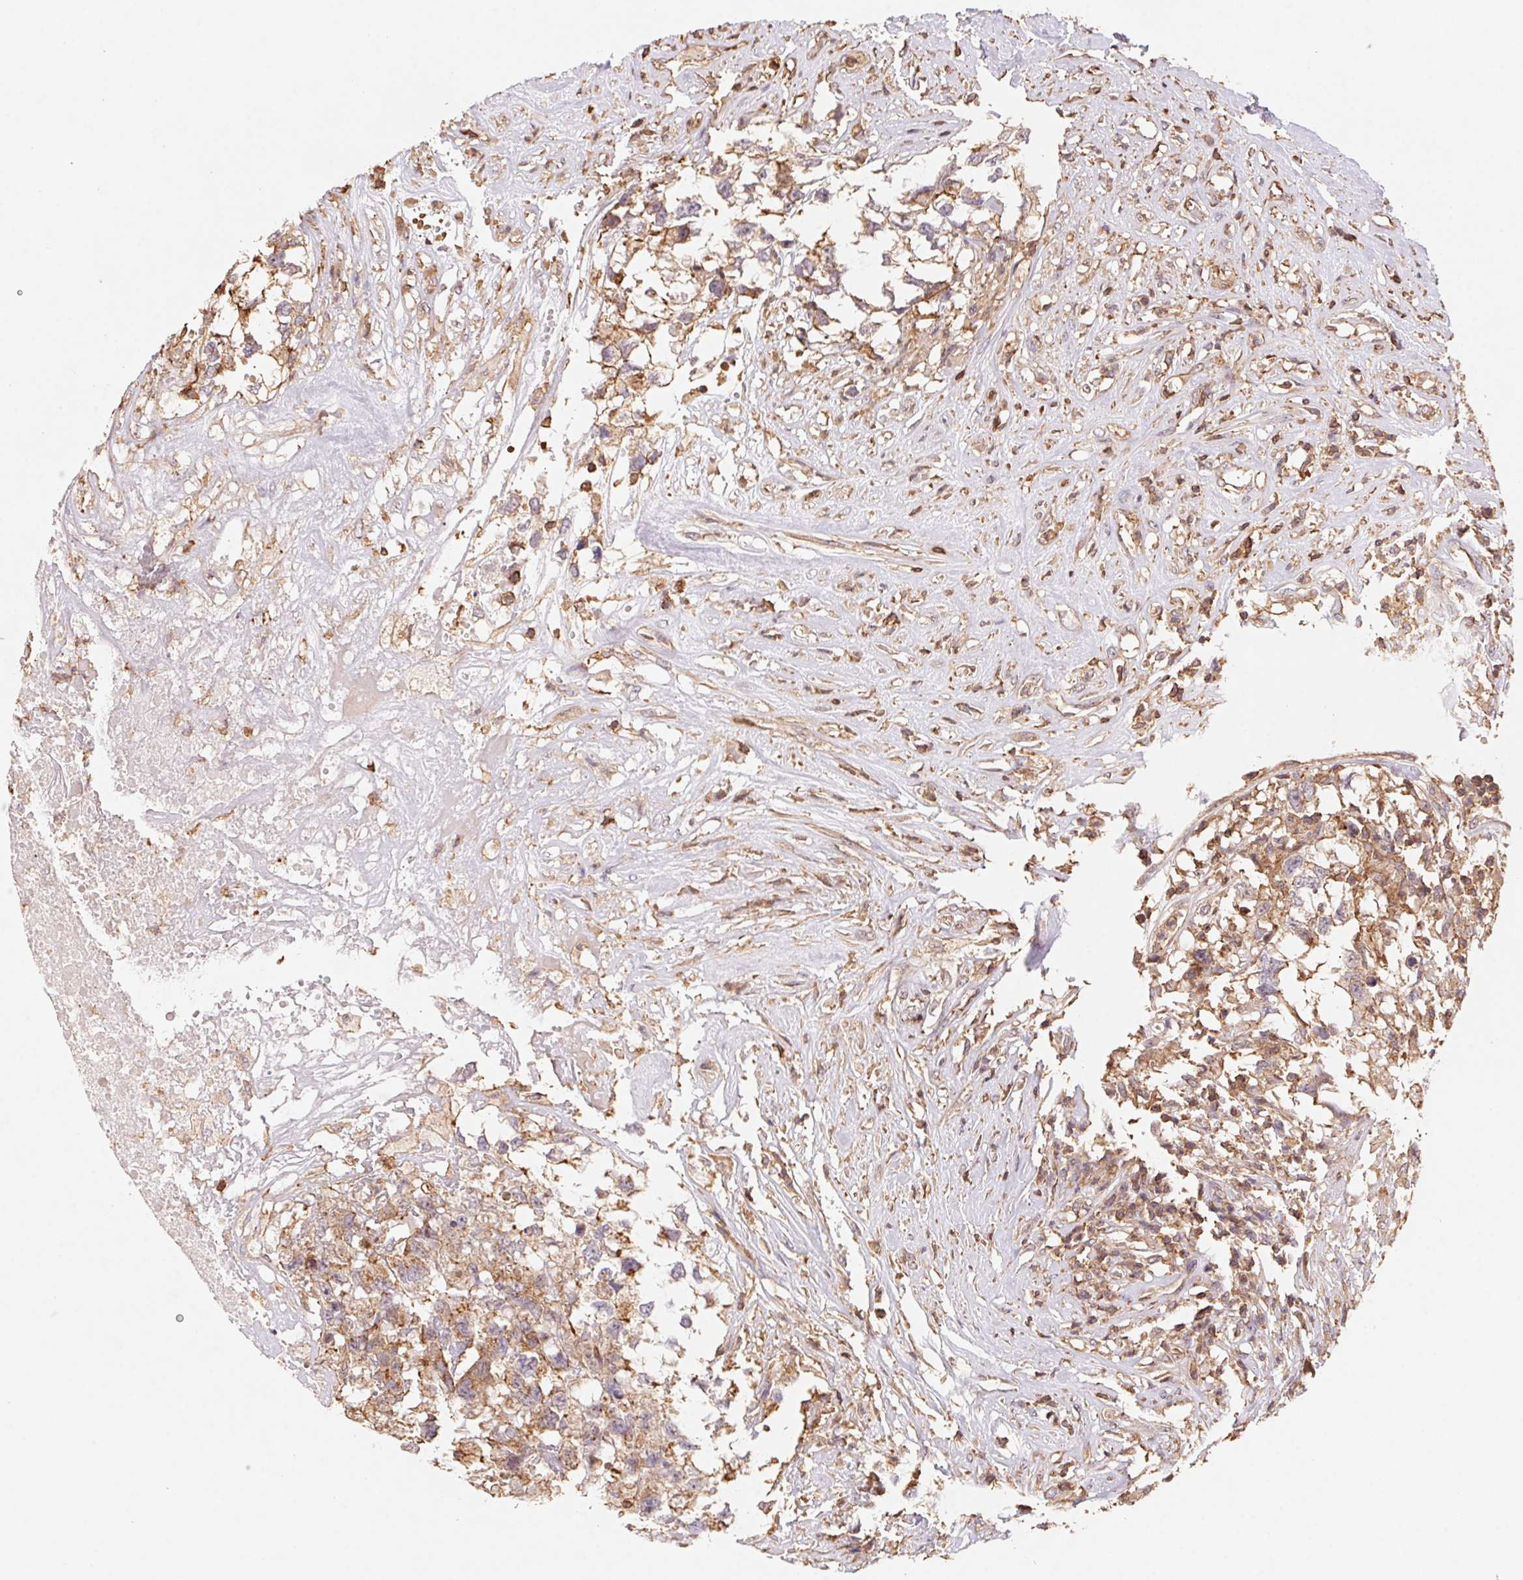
{"staining": {"intensity": "weak", "quantity": "25%-75%", "location": "cytoplasmic/membranous"}, "tissue": "testis cancer", "cell_type": "Tumor cells", "image_type": "cancer", "snomed": [{"axis": "morphology", "description": "Carcinoma, Embryonal, NOS"}, {"axis": "topography", "description": "Testis"}], "caption": "Immunohistochemical staining of testis cancer (embryonal carcinoma) shows weak cytoplasmic/membranous protein staining in about 25%-75% of tumor cells.", "gene": "ATG10", "patient": {"sex": "male", "age": 83}}